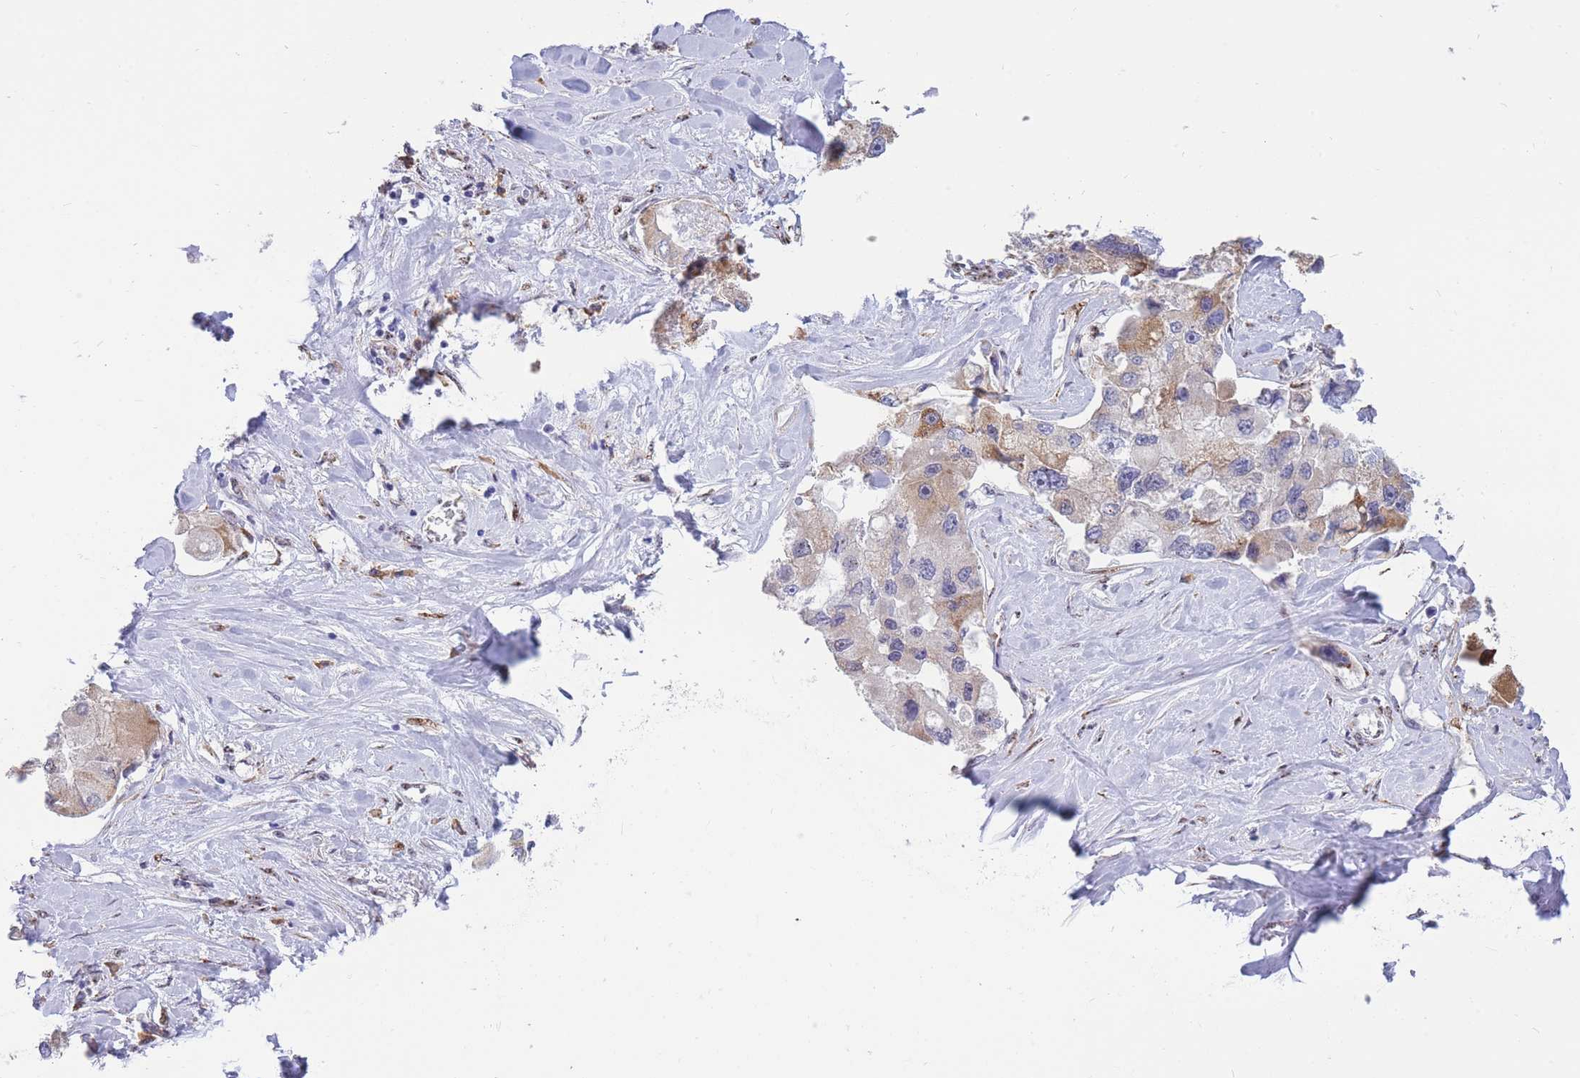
{"staining": {"intensity": "moderate", "quantity": "<25%", "location": "cytoplasmic/membranous"}, "tissue": "lung cancer", "cell_type": "Tumor cells", "image_type": "cancer", "snomed": [{"axis": "morphology", "description": "Adenocarcinoma, NOS"}, {"axis": "topography", "description": "Lung"}], "caption": "IHC image of human lung adenocarcinoma stained for a protein (brown), which displays low levels of moderate cytoplasmic/membranous positivity in about <25% of tumor cells.", "gene": "FAM153A", "patient": {"sex": "female", "age": 54}}